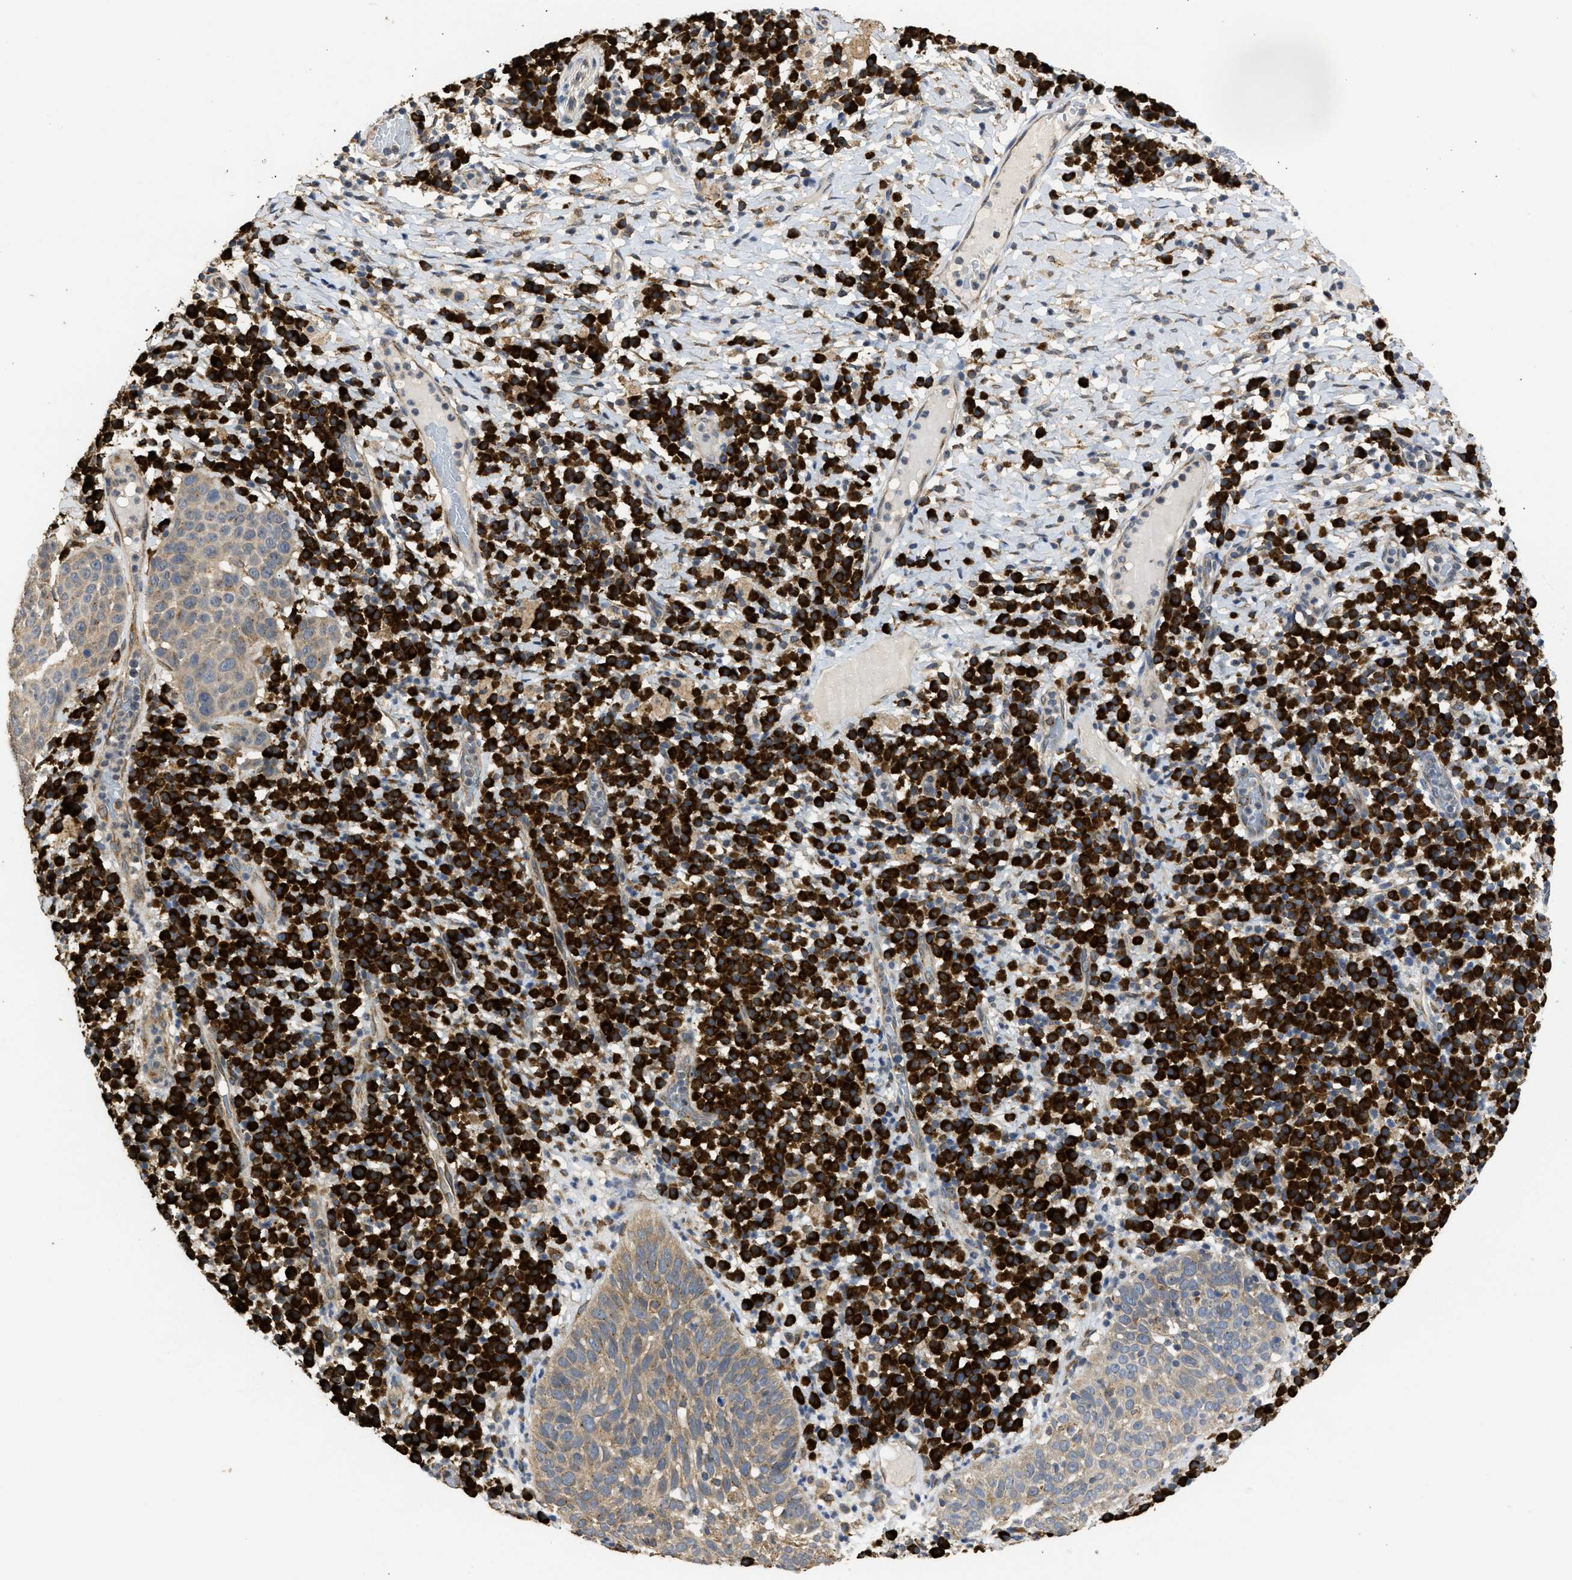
{"staining": {"intensity": "weak", "quantity": ">75%", "location": "cytoplasmic/membranous"}, "tissue": "skin cancer", "cell_type": "Tumor cells", "image_type": "cancer", "snomed": [{"axis": "morphology", "description": "Squamous cell carcinoma in situ, NOS"}, {"axis": "morphology", "description": "Squamous cell carcinoma, NOS"}, {"axis": "topography", "description": "Skin"}], "caption": "A high-resolution image shows IHC staining of skin cancer (squamous cell carcinoma), which displays weak cytoplasmic/membranous expression in approximately >75% of tumor cells. (Brightfield microscopy of DAB IHC at high magnification).", "gene": "DNAJC1", "patient": {"sex": "male", "age": 93}}